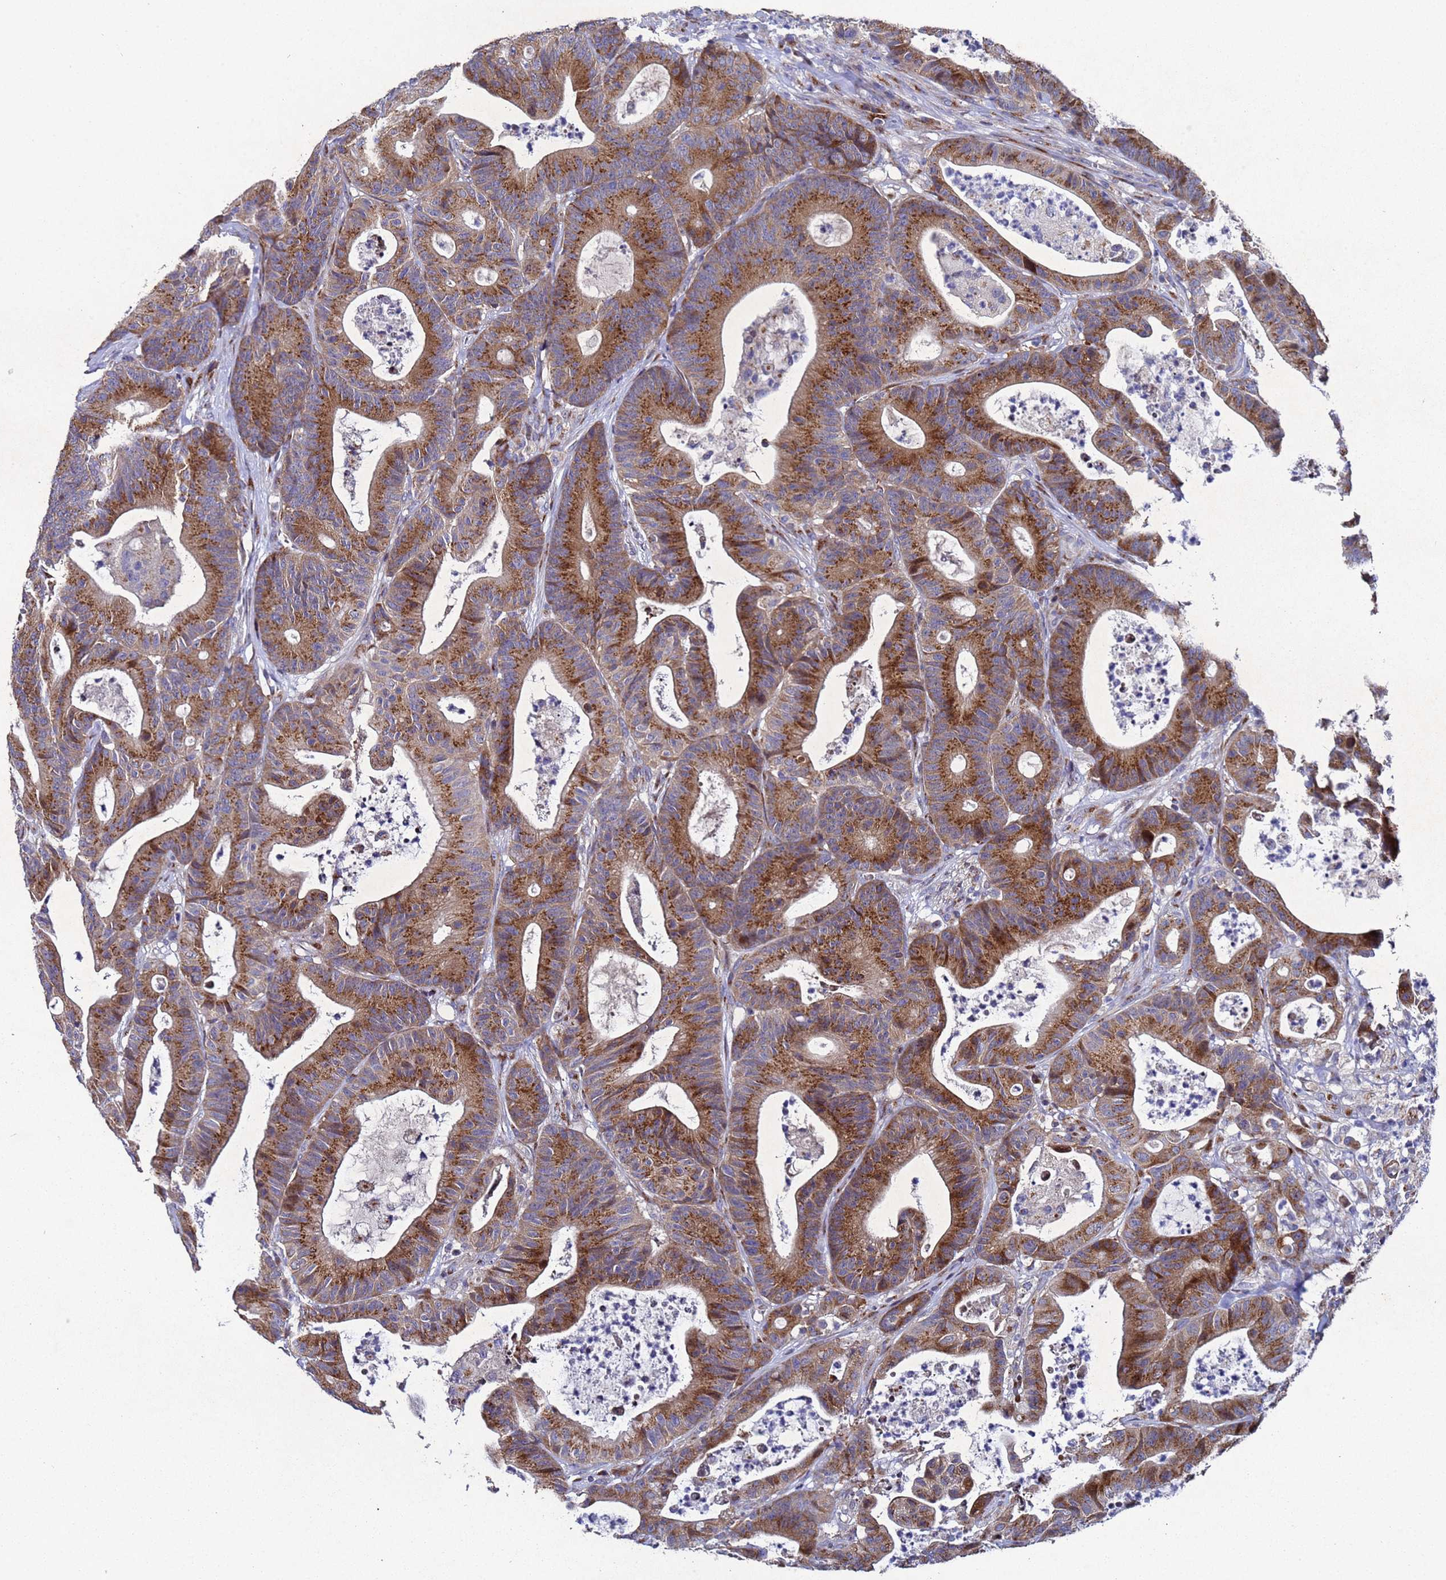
{"staining": {"intensity": "moderate", "quantity": ">75%", "location": "cytoplasmic/membranous"}, "tissue": "colorectal cancer", "cell_type": "Tumor cells", "image_type": "cancer", "snomed": [{"axis": "morphology", "description": "Adenocarcinoma, NOS"}, {"axis": "topography", "description": "Colon"}], "caption": "Immunohistochemistry (IHC) micrograph of neoplastic tissue: human colorectal cancer stained using immunohistochemistry shows medium levels of moderate protein expression localized specifically in the cytoplasmic/membranous of tumor cells, appearing as a cytoplasmic/membranous brown color.", "gene": "NSUN6", "patient": {"sex": "female", "age": 84}}